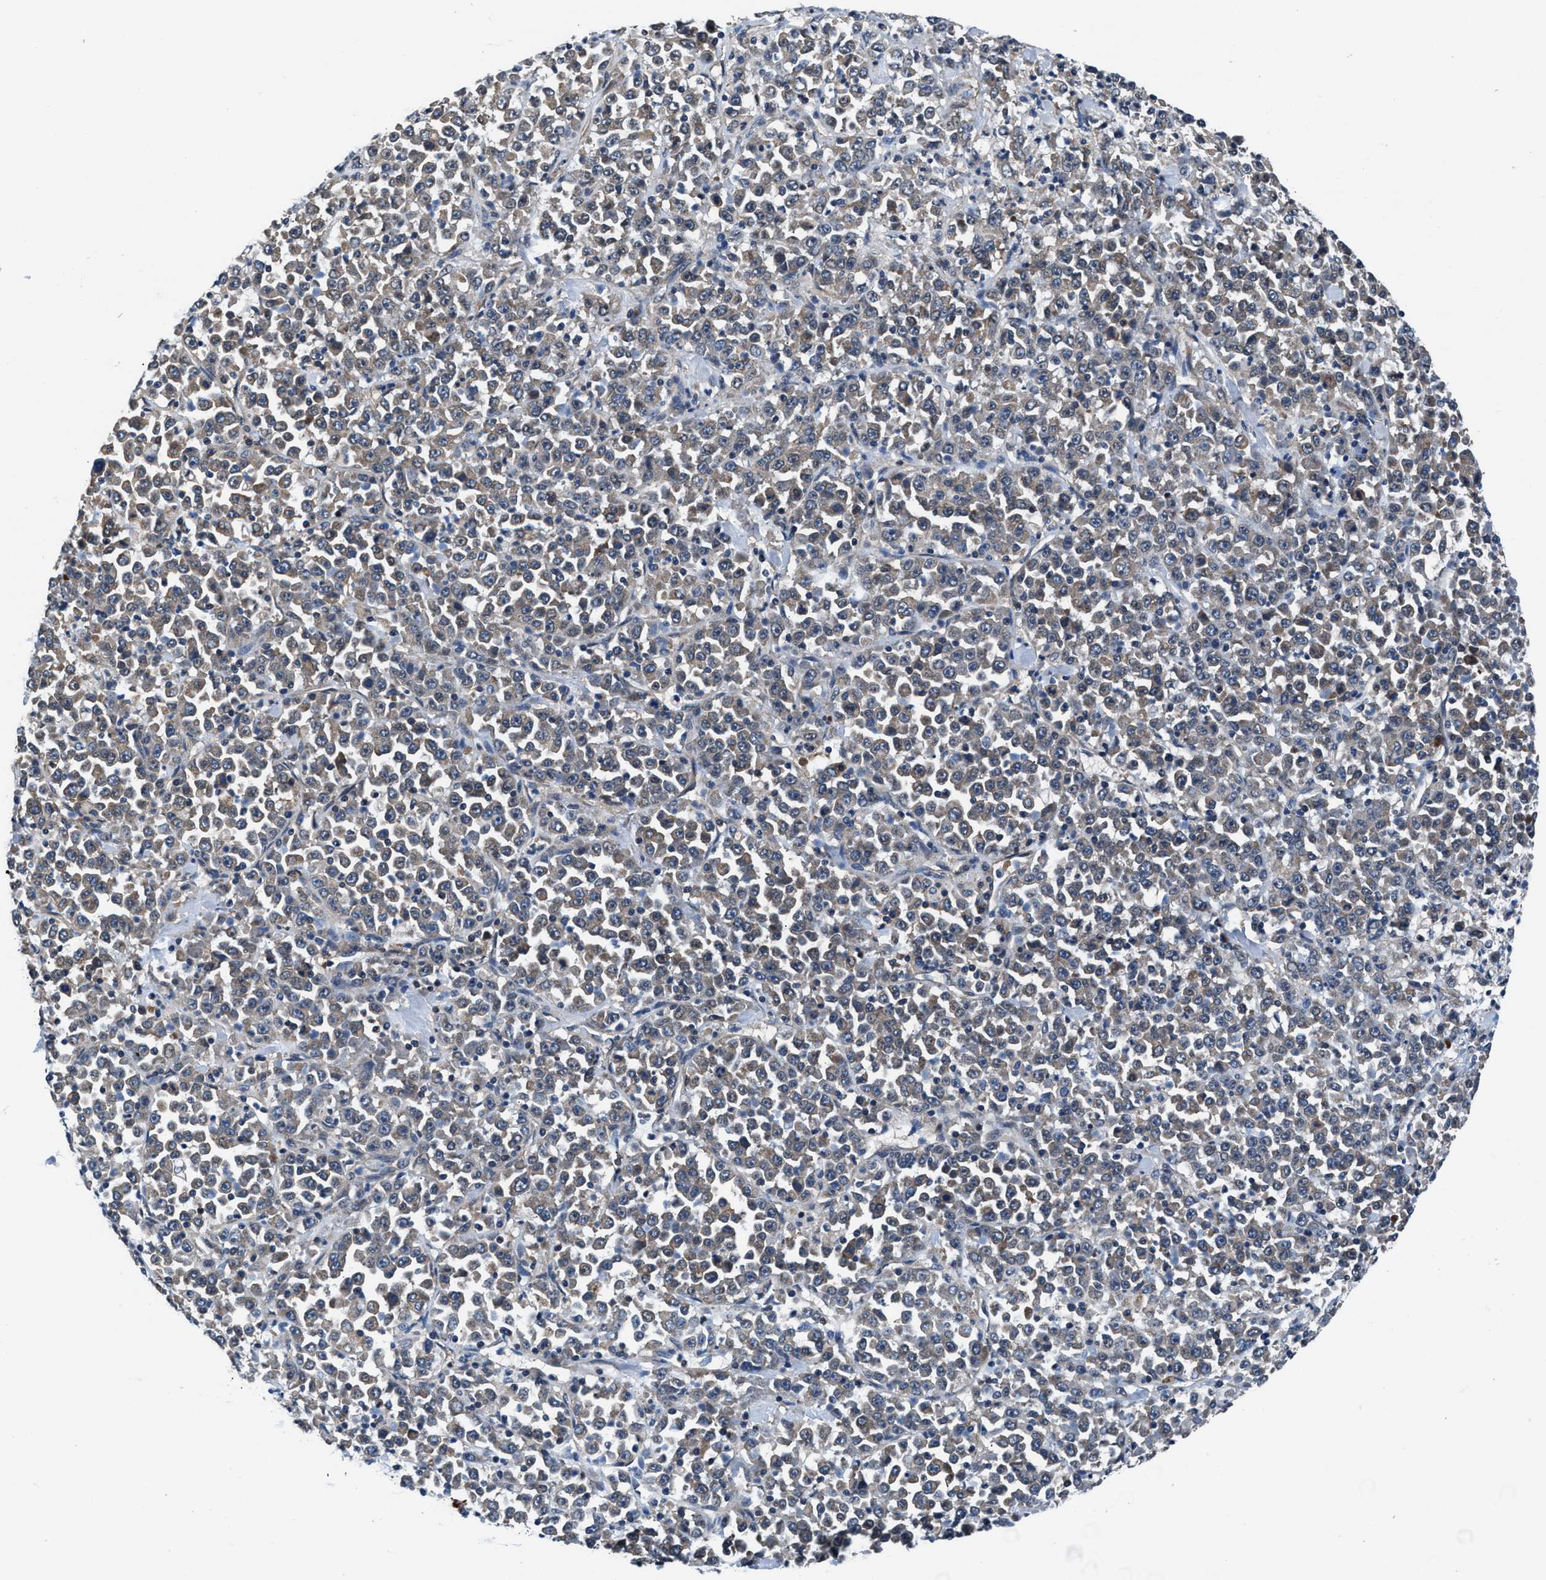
{"staining": {"intensity": "weak", "quantity": "<25%", "location": "cytoplasmic/membranous"}, "tissue": "stomach cancer", "cell_type": "Tumor cells", "image_type": "cancer", "snomed": [{"axis": "morphology", "description": "Normal tissue, NOS"}, {"axis": "morphology", "description": "Adenocarcinoma, NOS"}, {"axis": "topography", "description": "Stomach, upper"}, {"axis": "topography", "description": "Stomach"}], "caption": "High power microscopy histopathology image of an IHC image of stomach adenocarcinoma, revealing no significant expression in tumor cells.", "gene": "PRPSAP2", "patient": {"sex": "male", "age": 59}}